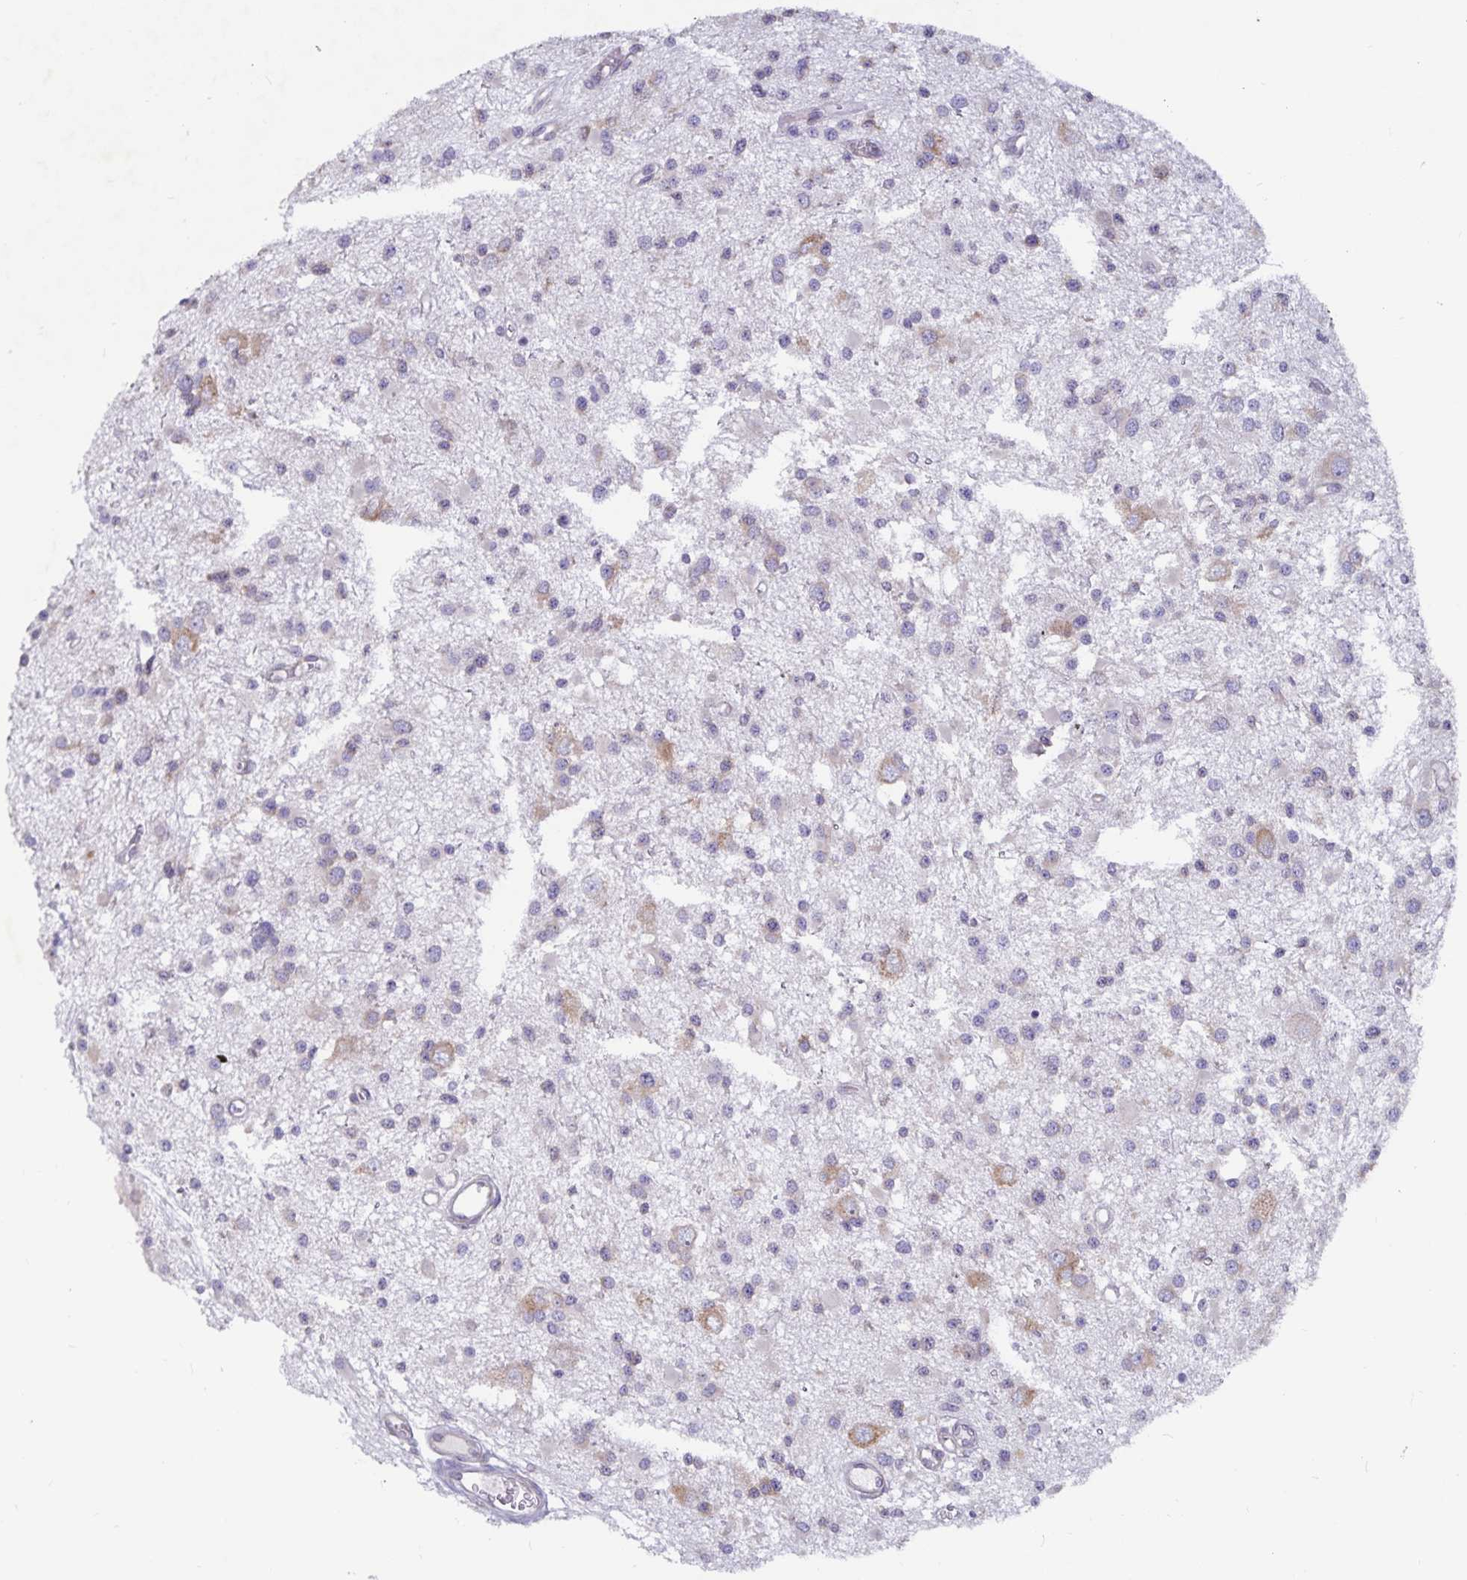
{"staining": {"intensity": "weak", "quantity": "<25%", "location": "cytoplasmic/membranous"}, "tissue": "glioma", "cell_type": "Tumor cells", "image_type": "cancer", "snomed": [{"axis": "morphology", "description": "Glioma, malignant, High grade"}, {"axis": "topography", "description": "Brain"}], "caption": "Tumor cells are negative for brown protein staining in high-grade glioma (malignant).", "gene": "FAM120A", "patient": {"sex": "male", "age": 54}}